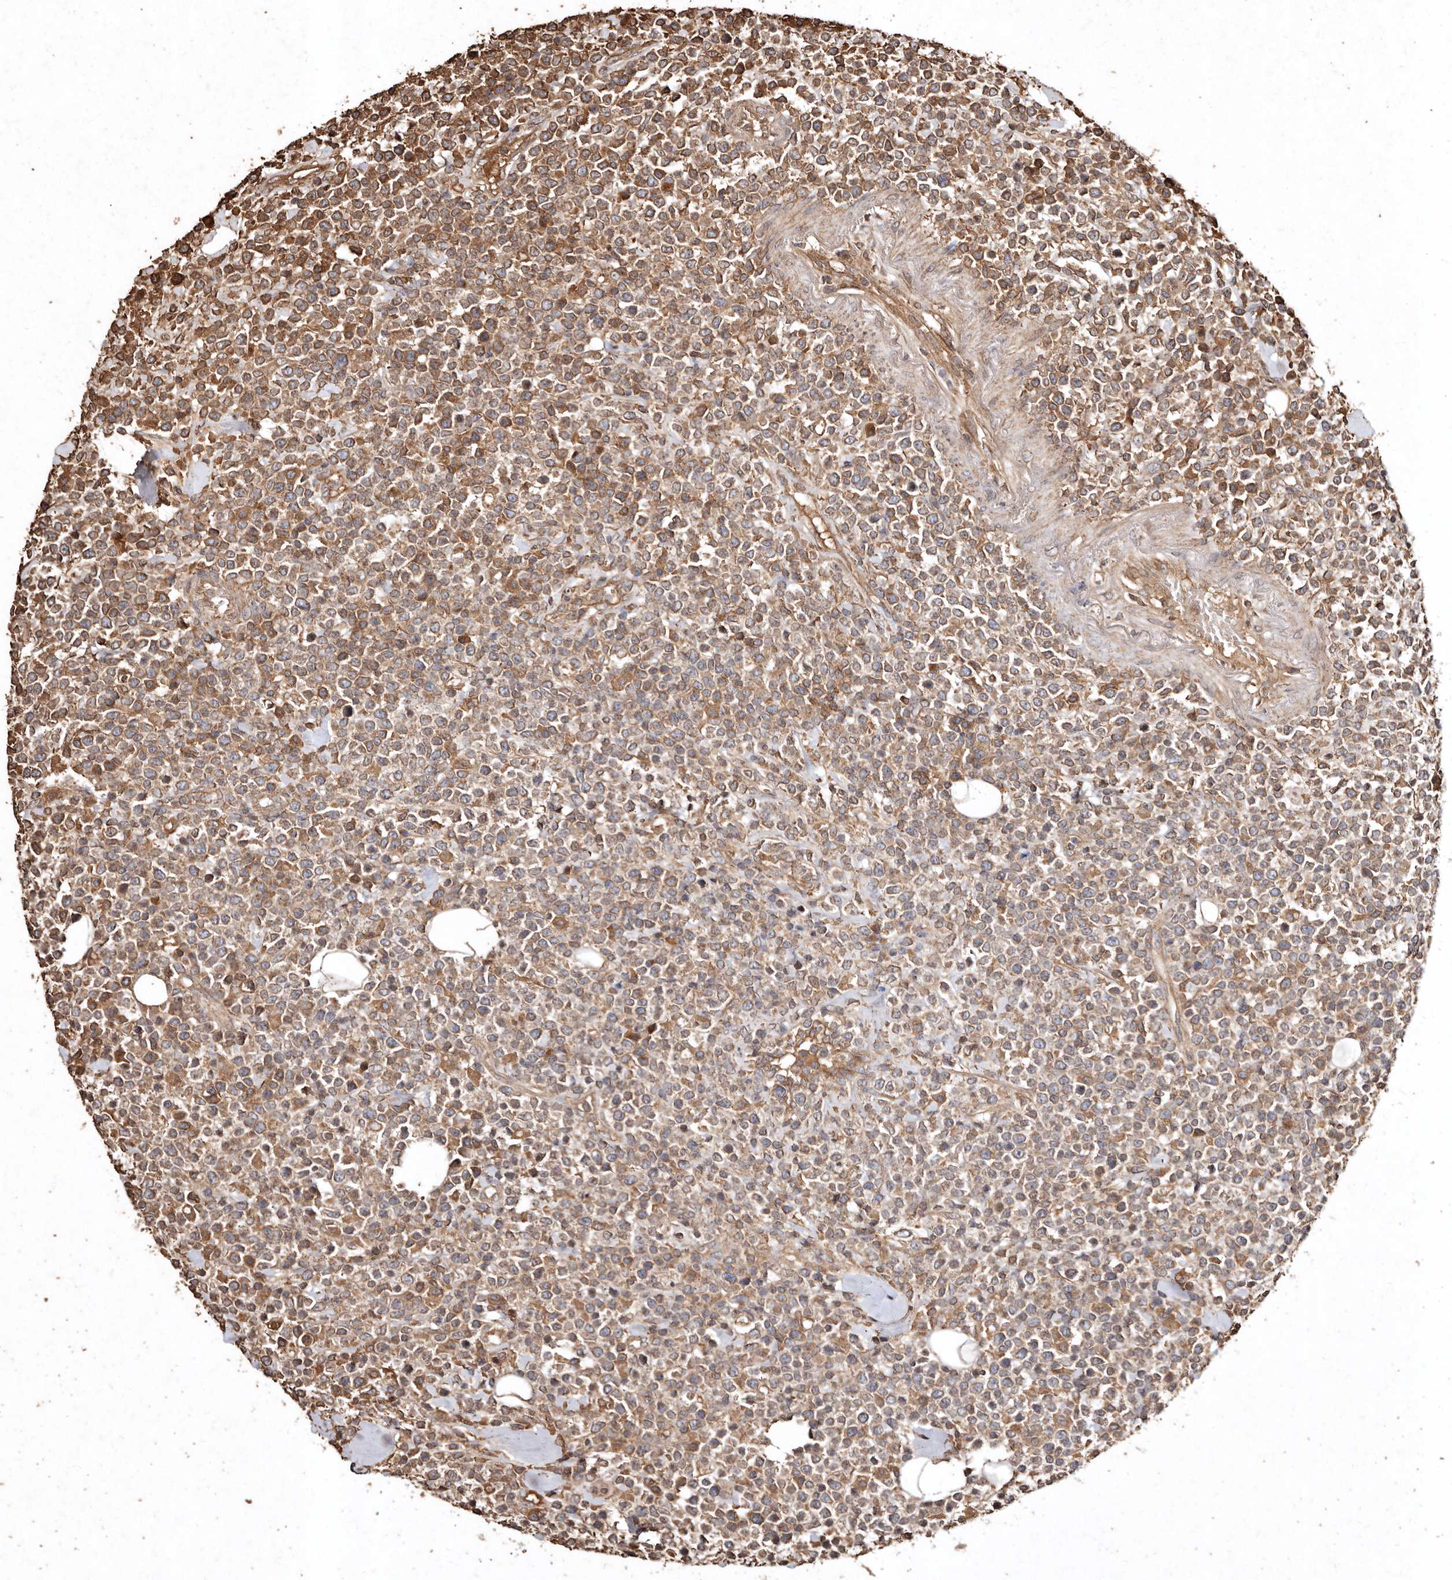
{"staining": {"intensity": "moderate", "quantity": ">75%", "location": "cytoplasmic/membranous"}, "tissue": "lymphoma", "cell_type": "Tumor cells", "image_type": "cancer", "snomed": [{"axis": "morphology", "description": "Malignant lymphoma, non-Hodgkin's type, High grade"}, {"axis": "topography", "description": "Colon"}], "caption": "Tumor cells reveal medium levels of moderate cytoplasmic/membranous expression in approximately >75% of cells in lymphoma. (DAB IHC with brightfield microscopy, high magnification).", "gene": "FARS2", "patient": {"sex": "female", "age": 53}}